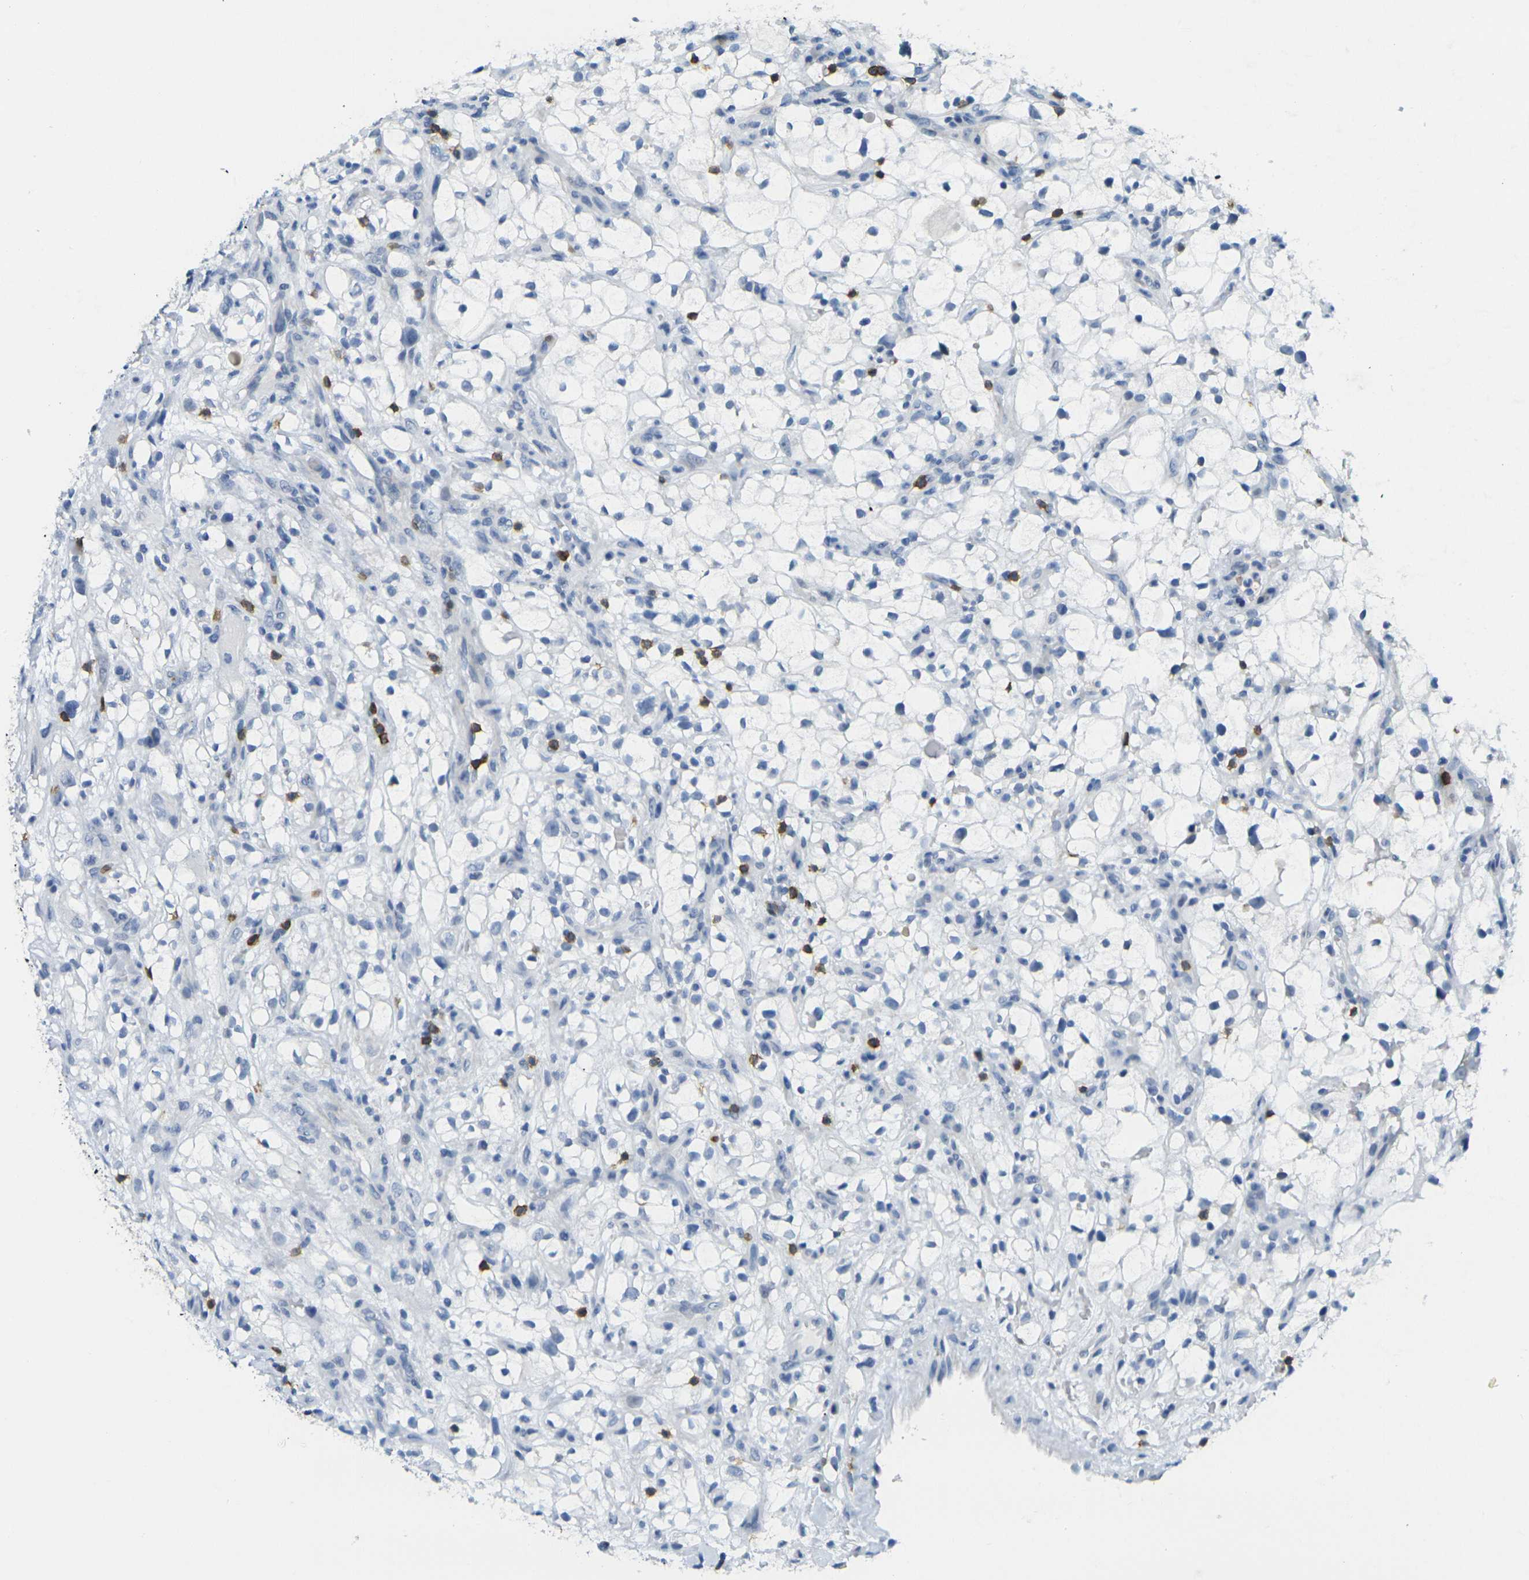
{"staining": {"intensity": "negative", "quantity": "none", "location": "none"}, "tissue": "renal cancer", "cell_type": "Tumor cells", "image_type": "cancer", "snomed": [{"axis": "morphology", "description": "Adenocarcinoma, NOS"}, {"axis": "topography", "description": "Kidney"}], "caption": "DAB immunohistochemical staining of human renal adenocarcinoma displays no significant positivity in tumor cells. (DAB (3,3'-diaminobenzidine) immunohistochemistry (IHC) with hematoxylin counter stain).", "gene": "CD3D", "patient": {"sex": "female", "age": 60}}